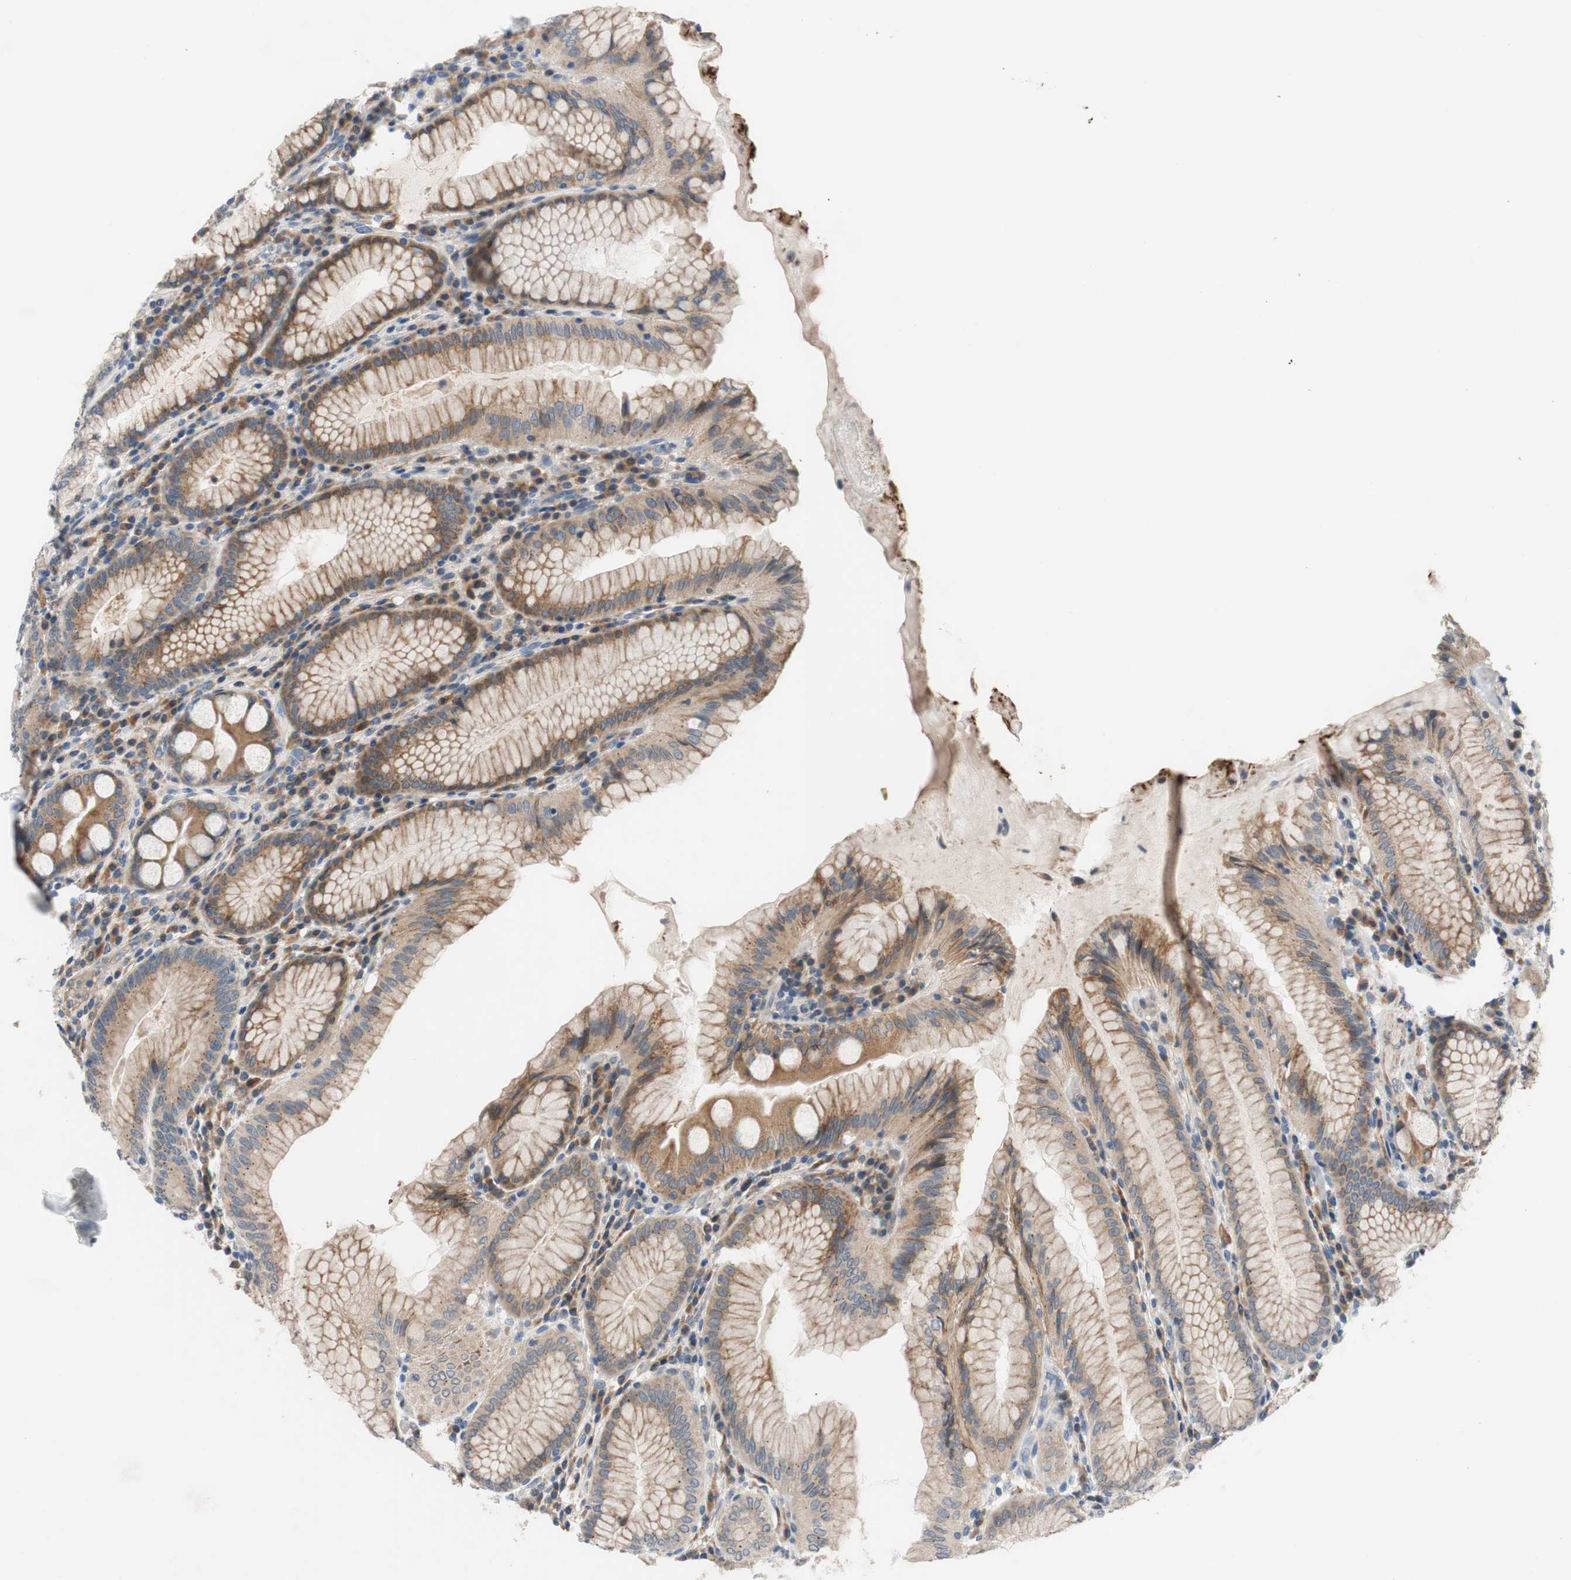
{"staining": {"intensity": "moderate", "quantity": ">75%", "location": "cytoplasmic/membranous"}, "tissue": "stomach", "cell_type": "Glandular cells", "image_type": "normal", "snomed": [{"axis": "morphology", "description": "Normal tissue, NOS"}, {"axis": "topography", "description": "Stomach, lower"}], "caption": "Immunohistochemical staining of unremarkable stomach exhibits >75% levels of moderate cytoplasmic/membranous protein expression in approximately >75% of glandular cells. Immunohistochemistry stains the protein of interest in brown and the nuclei are stained blue.", "gene": "ADD2", "patient": {"sex": "female", "age": 76}}